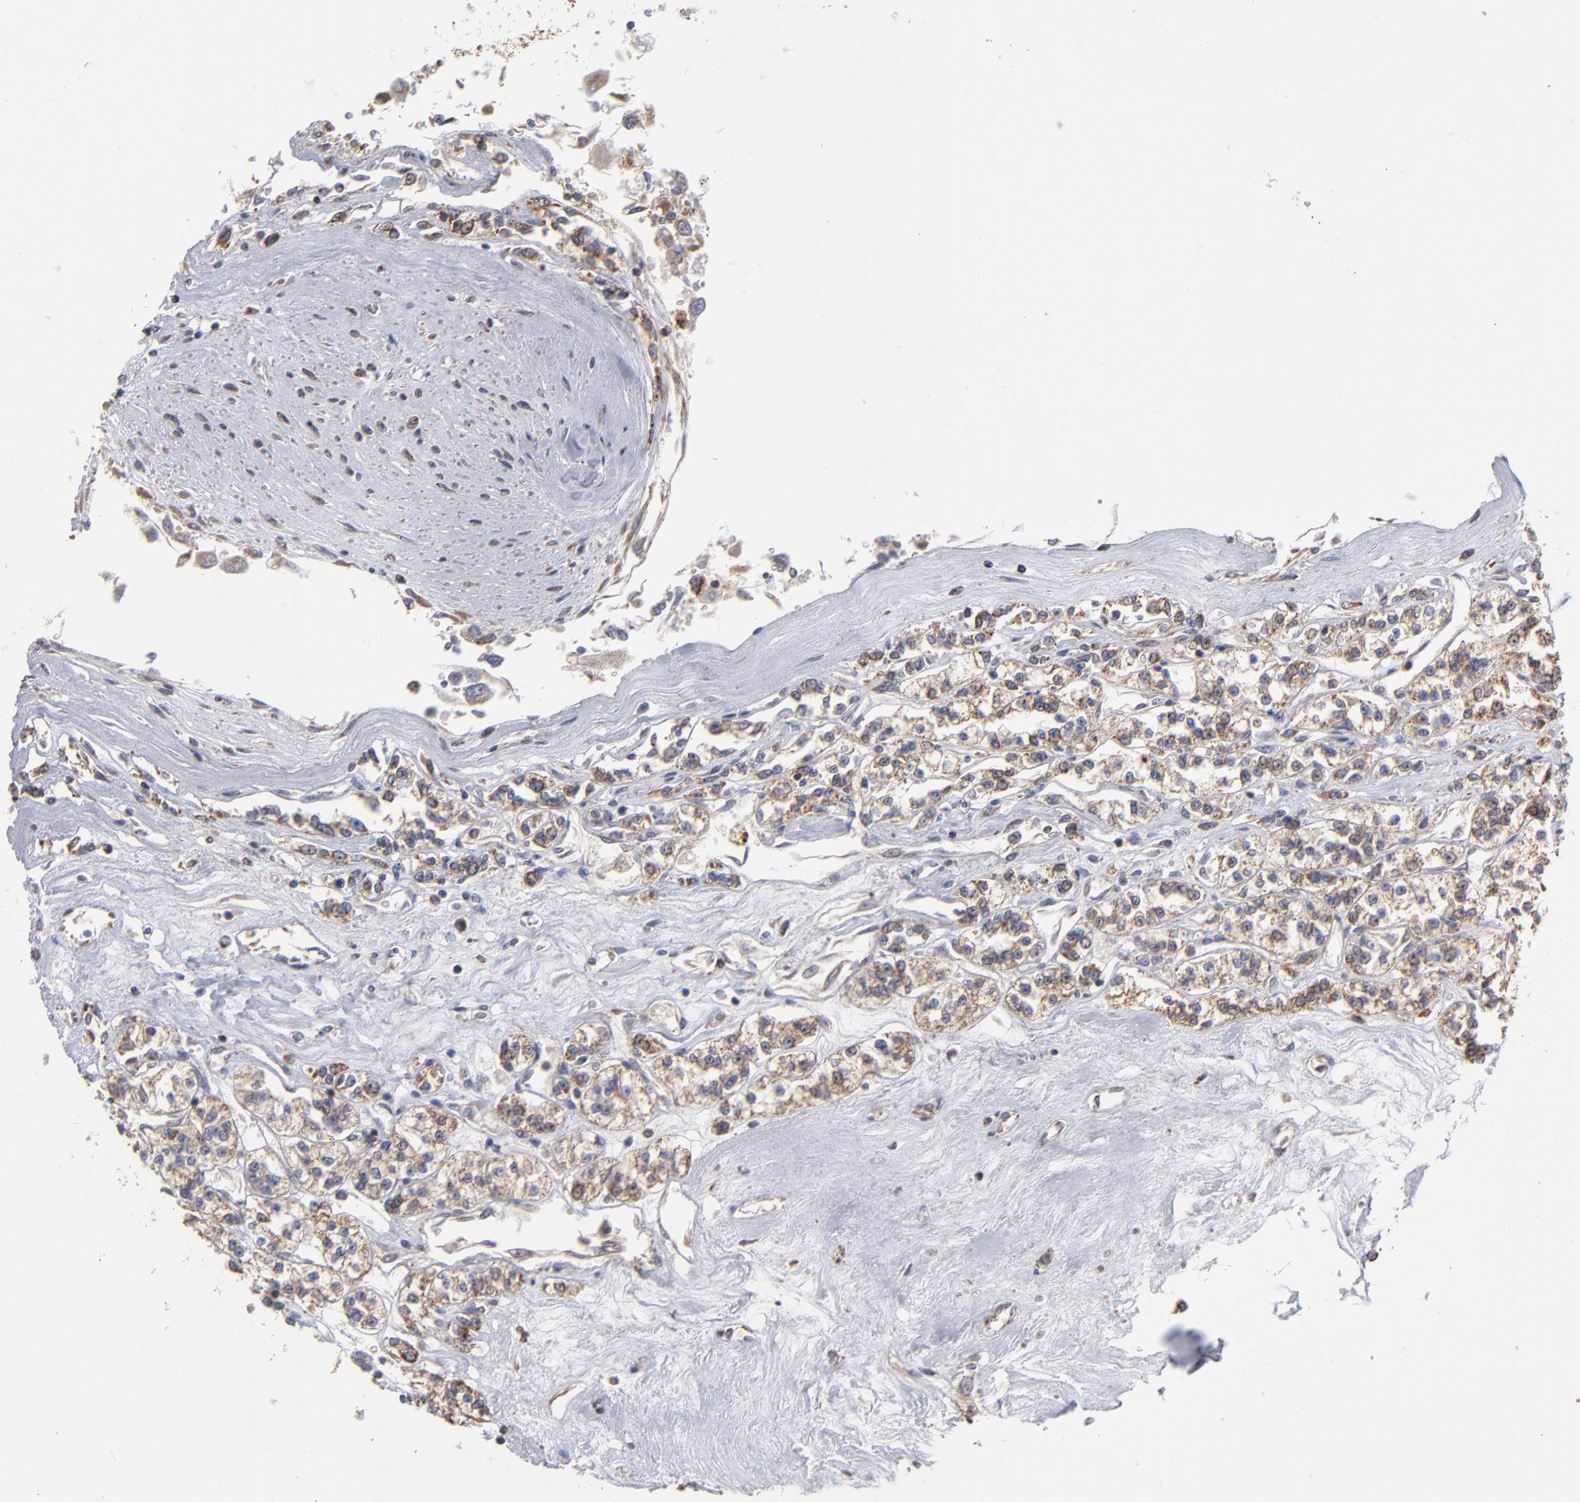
{"staining": {"intensity": "weak", "quantity": ">75%", "location": "cytoplasmic/membranous"}, "tissue": "renal cancer", "cell_type": "Tumor cells", "image_type": "cancer", "snomed": [{"axis": "morphology", "description": "Adenocarcinoma, NOS"}, {"axis": "topography", "description": "Kidney"}], "caption": "Adenocarcinoma (renal) was stained to show a protein in brown. There is low levels of weak cytoplasmic/membranous expression in about >75% of tumor cells. (brown staining indicates protein expression, while blue staining denotes nuclei).", "gene": "MIPOL1", "patient": {"sex": "female", "age": 76}}